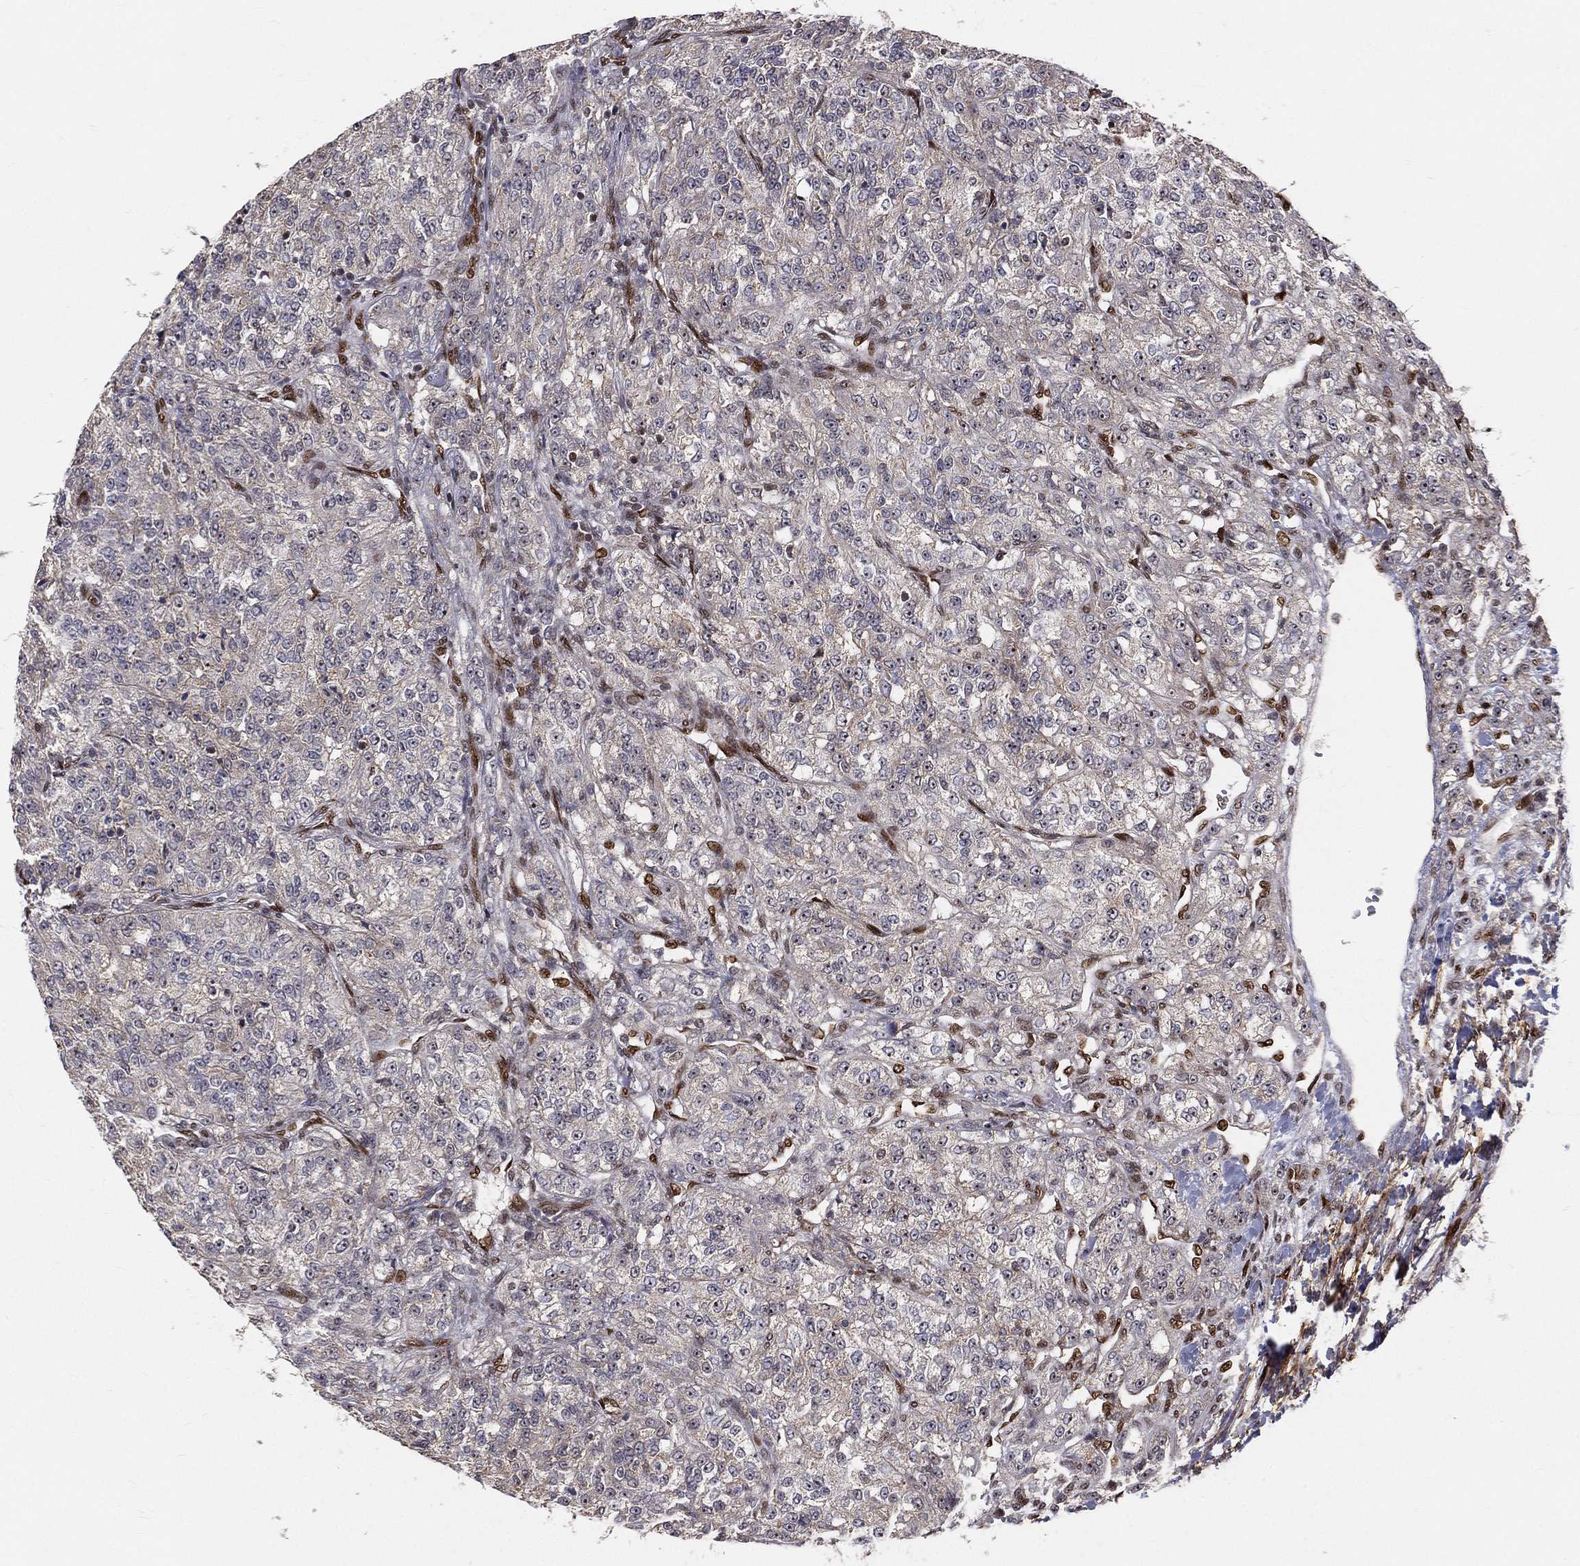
{"staining": {"intensity": "negative", "quantity": "none", "location": "none"}, "tissue": "renal cancer", "cell_type": "Tumor cells", "image_type": "cancer", "snomed": [{"axis": "morphology", "description": "Adenocarcinoma, NOS"}, {"axis": "topography", "description": "Kidney"}], "caption": "DAB (3,3'-diaminobenzidine) immunohistochemical staining of human renal adenocarcinoma demonstrates no significant staining in tumor cells.", "gene": "ZEB1", "patient": {"sex": "female", "age": 63}}